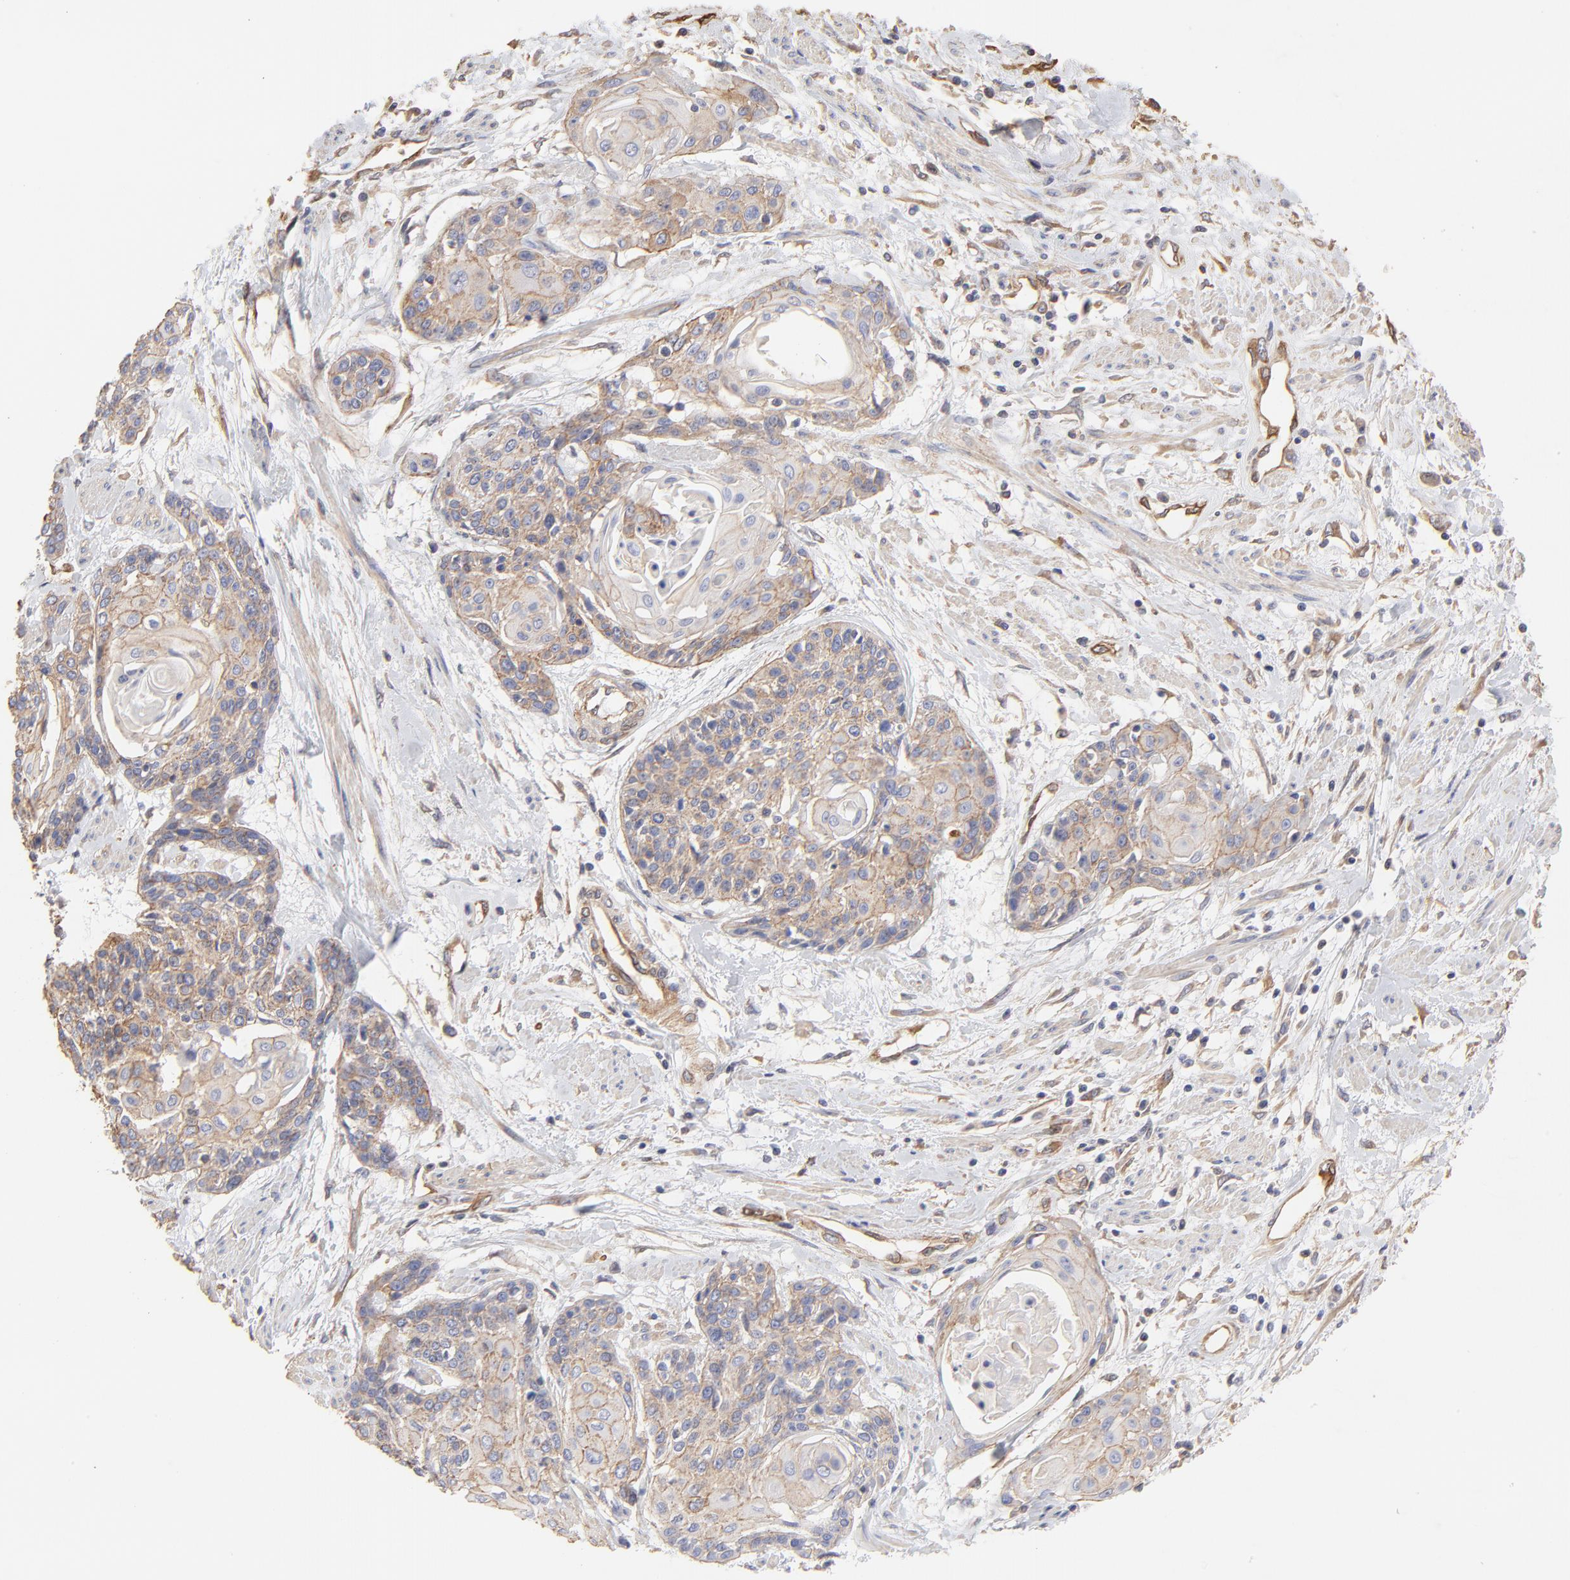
{"staining": {"intensity": "weak", "quantity": ">75%", "location": "cytoplasmic/membranous"}, "tissue": "cervical cancer", "cell_type": "Tumor cells", "image_type": "cancer", "snomed": [{"axis": "morphology", "description": "Squamous cell carcinoma, NOS"}, {"axis": "topography", "description": "Cervix"}], "caption": "Weak cytoplasmic/membranous staining is seen in about >75% of tumor cells in cervical cancer.", "gene": "LRCH2", "patient": {"sex": "female", "age": 57}}